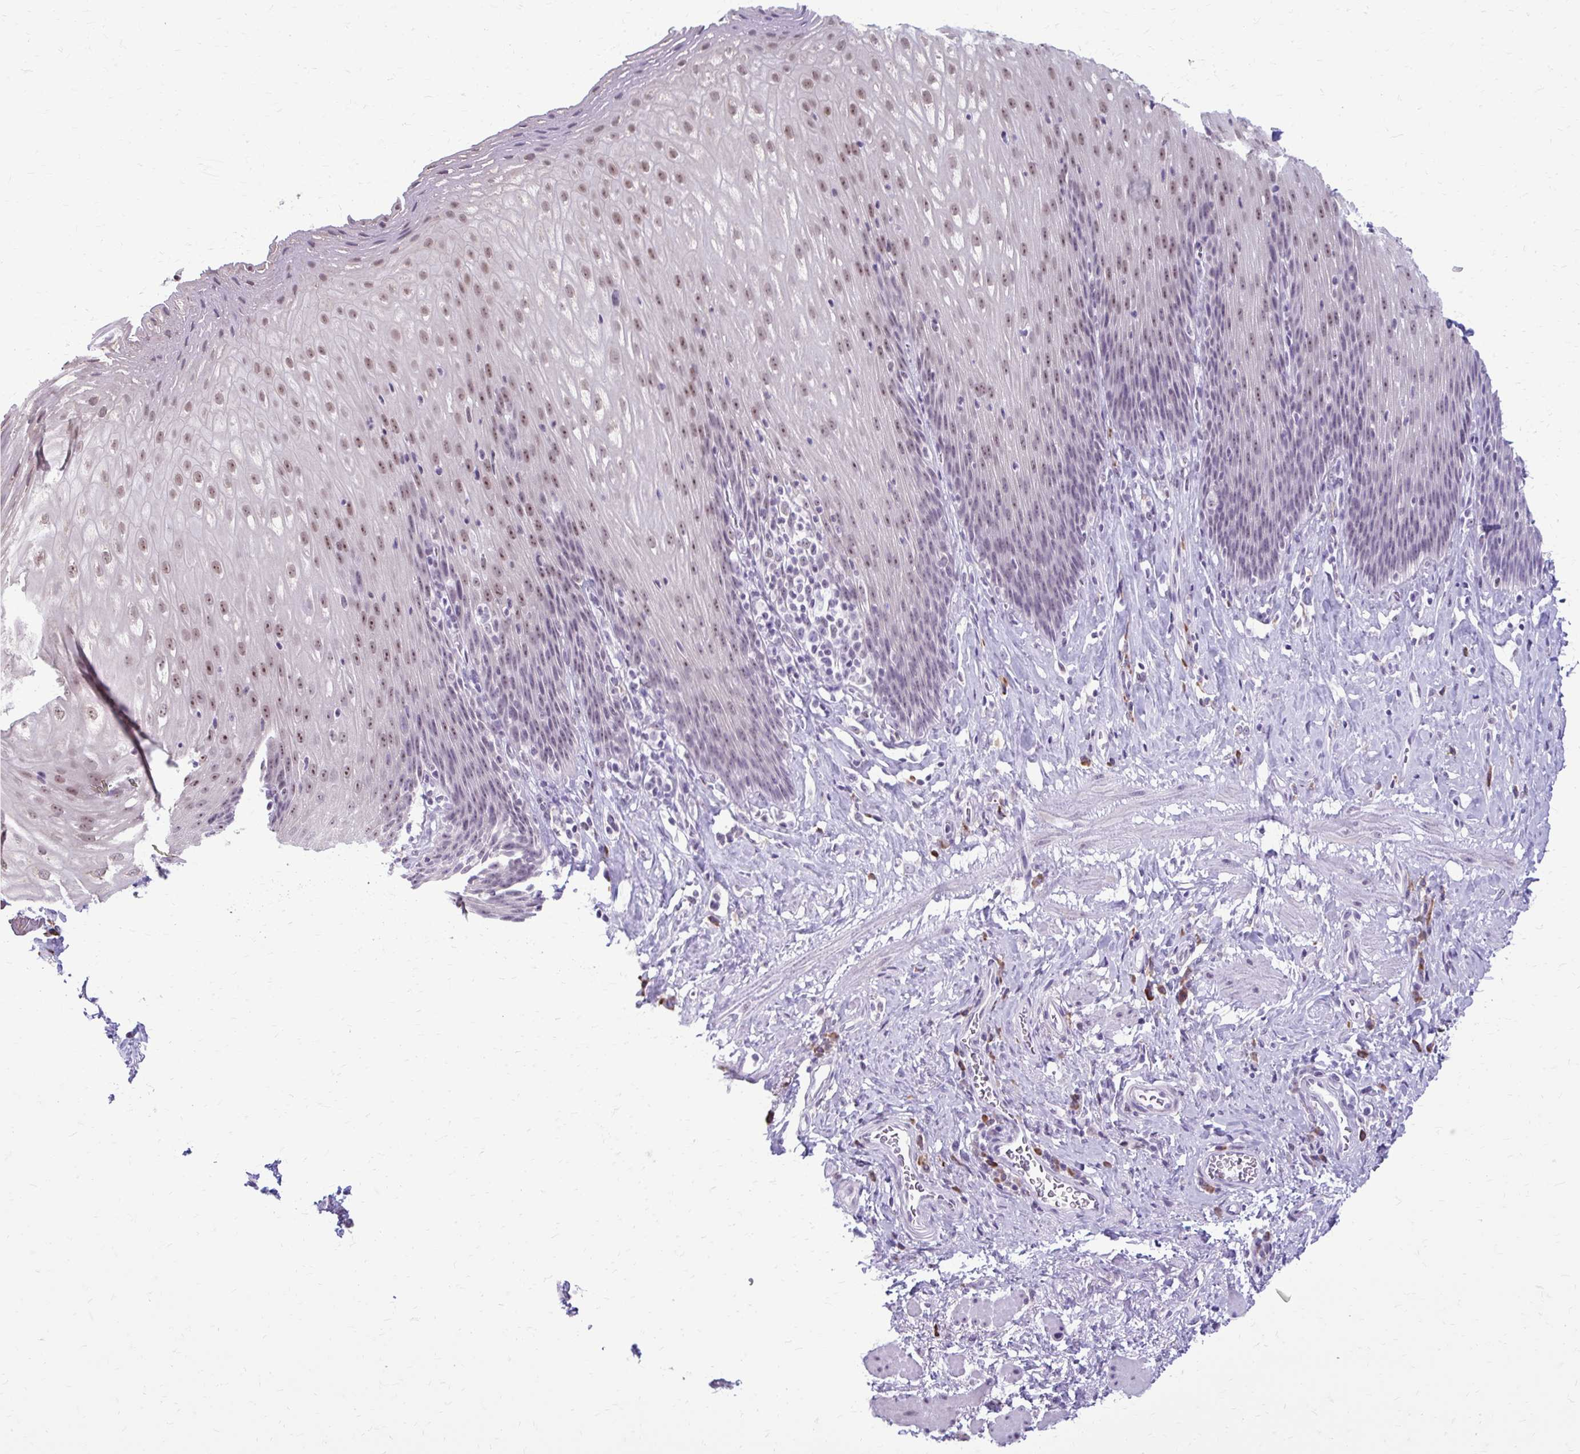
{"staining": {"intensity": "weak", "quantity": "25%-75%", "location": "nuclear"}, "tissue": "esophagus", "cell_type": "Squamous epithelial cells", "image_type": "normal", "snomed": [{"axis": "morphology", "description": "Normal tissue, NOS"}, {"axis": "topography", "description": "Esophagus"}], "caption": "This photomicrograph shows benign esophagus stained with immunohistochemistry (IHC) to label a protein in brown. The nuclear of squamous epithelial cells show weak positivity for the protein. Nuclei are counter-stained blue.", "gene": "PROSER1", "patient": {"sex": "female", "age": 61}}